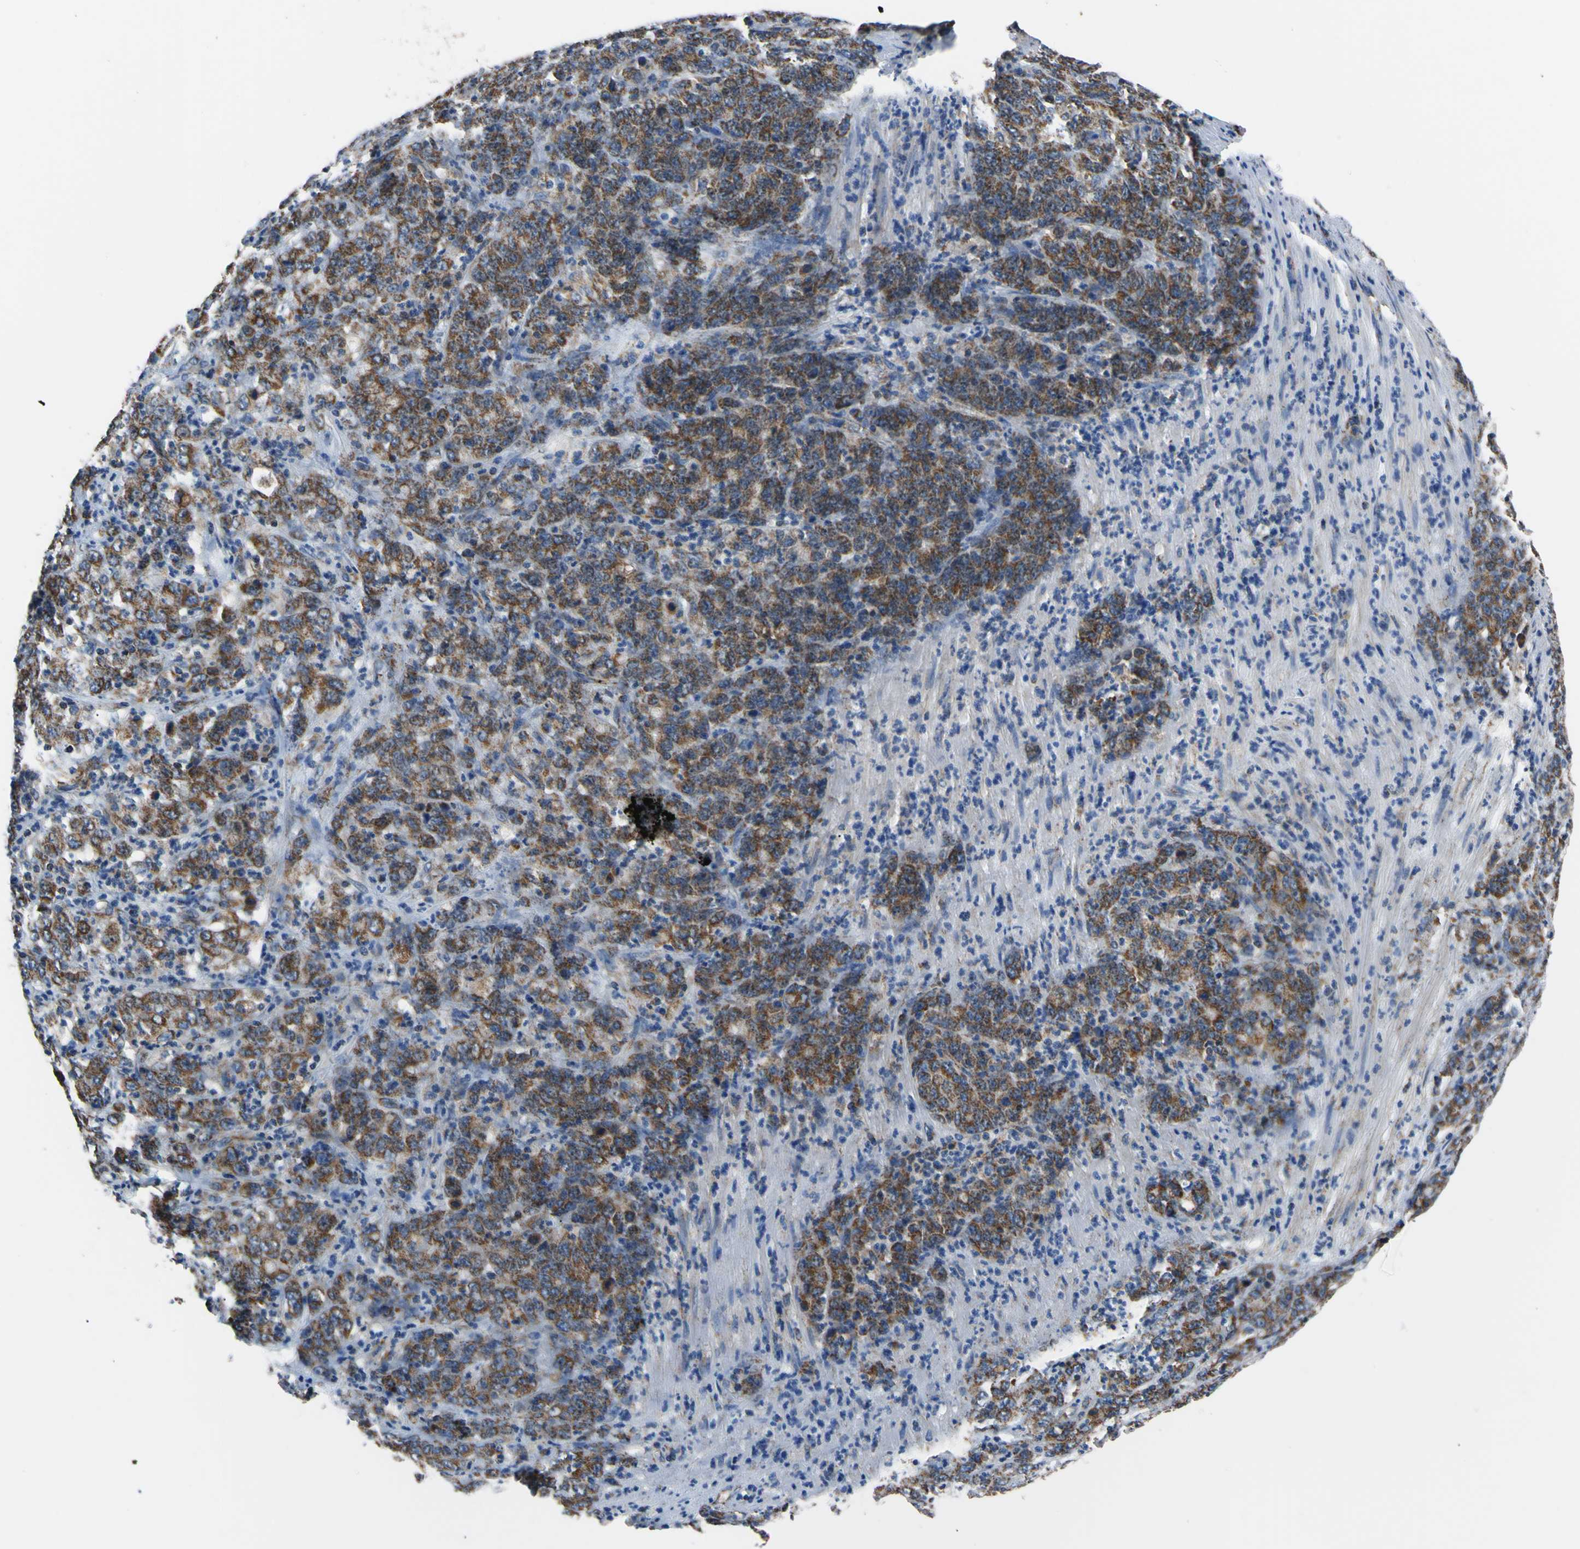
{"staining": {"intensity": "strong", "quantity": ">75%", "location": "cytoplasmic/membranous"}, "tissue": "stomach cancer", "cell_type": "Tumor cells", "image_type": "cancer", "snomed": [{"axis": "morphology", "description": "Adenocarcinoma, NOS"}, {"axis": "topography", "description": "Stomach, lower"}], "caption": "An IHC micrograph of neoplastic tissue is shown. Protein staining in brown shows strong cytoplasmic/membranous positivity in adenocarcinoma (stomach) within tumor cells. The staining was performed using DAB (3,3'-diaminobenzidine) to visualize the protein expression in brown, while the nuclei were stained in blue with hematoxylin (Magnification: 20x).", "gene": "CLPP", "patient": {"sex": "female", "age": 71}}